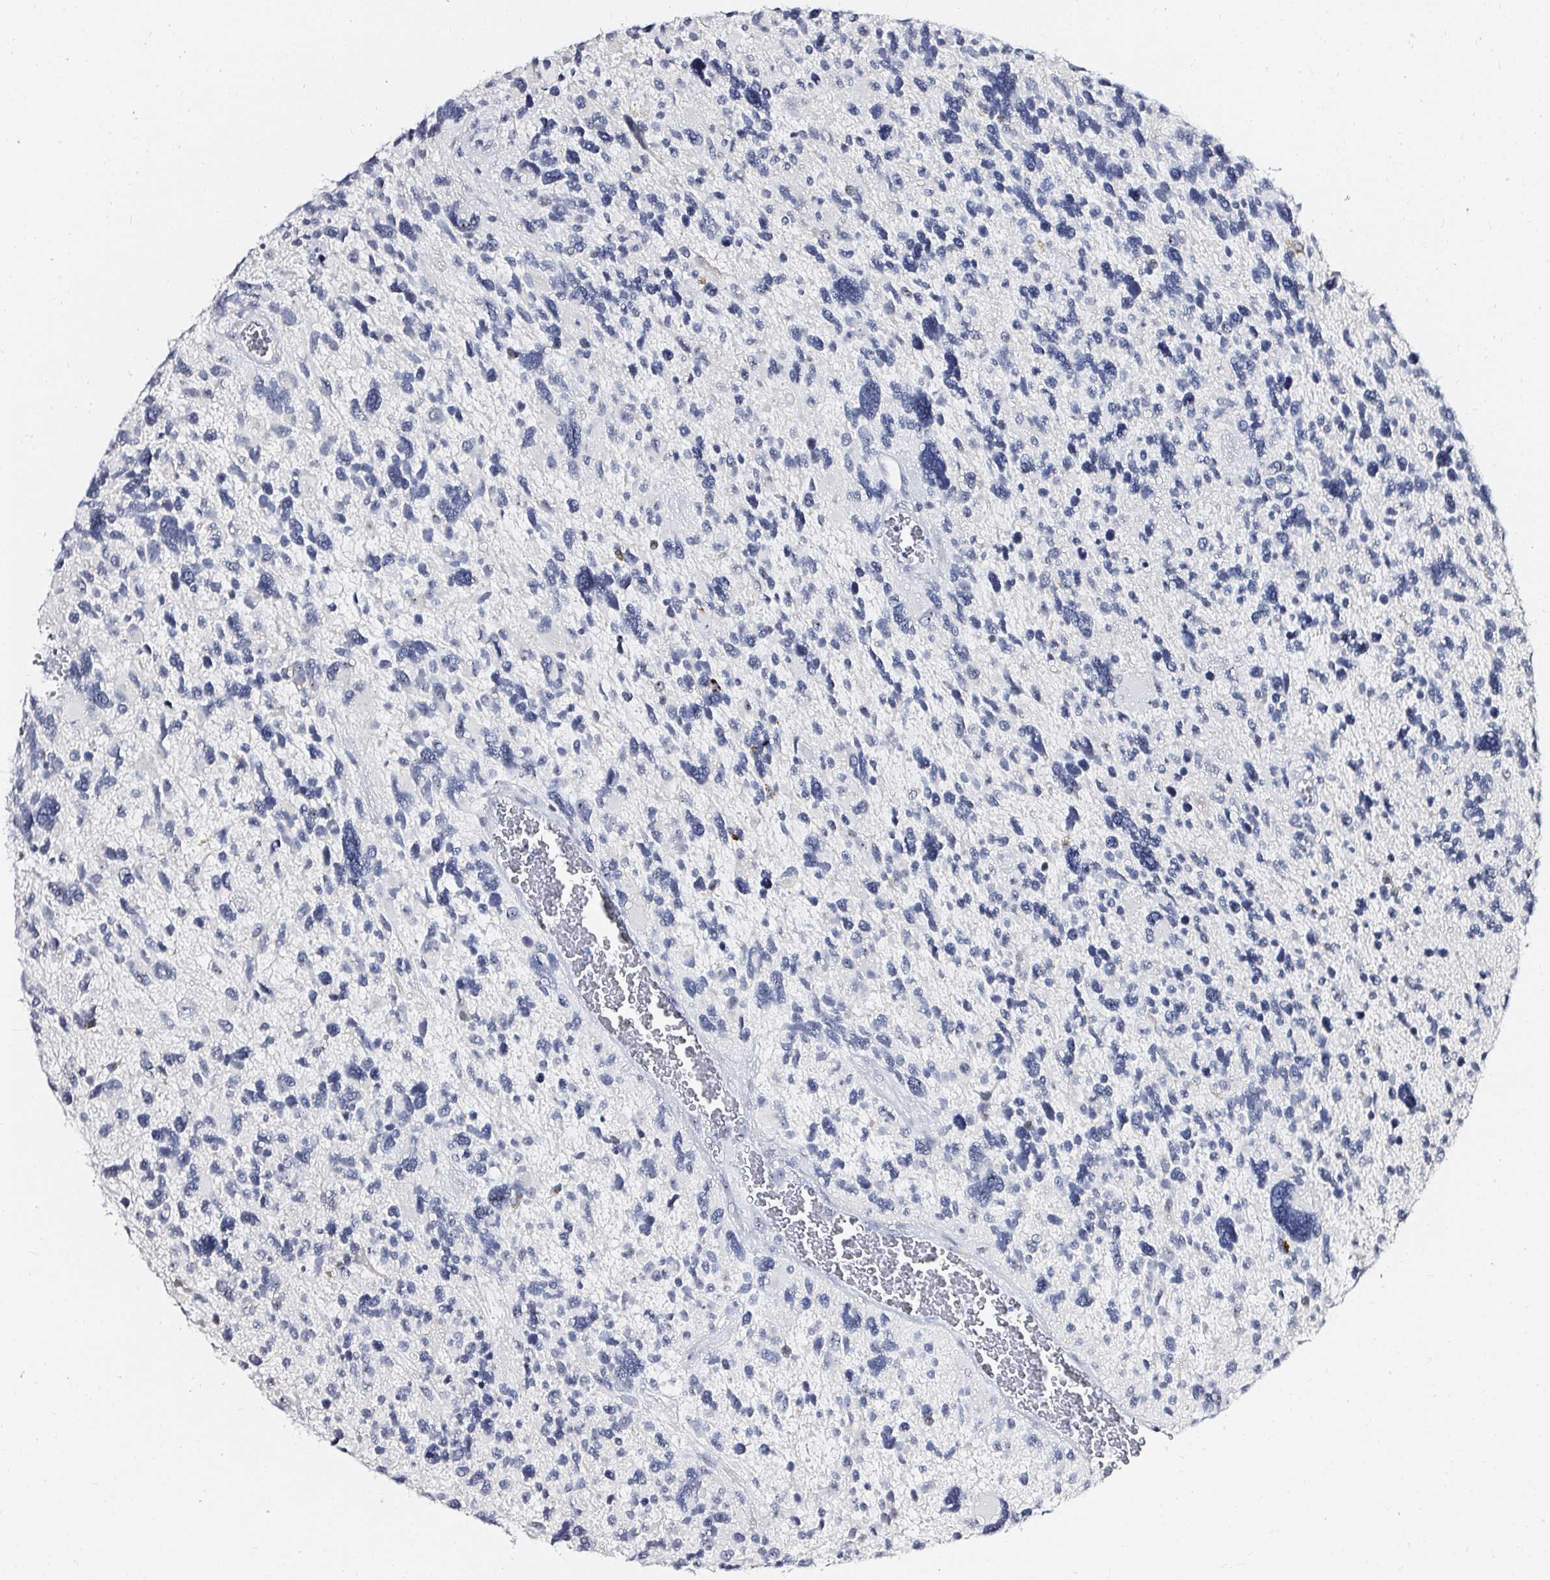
{"staining": {"intensity": "negative", "quantity": "none", "location": "none"}, "tissue": "glioma", "cell_type": "Tumor cells", "image_type": "cancer", "snomed": [{"axis": "morphology", "description": "Glioma, malignant, High grade"}, {"axis": "topography", "description": "Brain"}], "caption": "This is an immunohistochemistry (IHC) image of glioma. There is no expression in tumor cells.", "gene": "ACAN", "patient": {"sex": "male", "age": 49}}